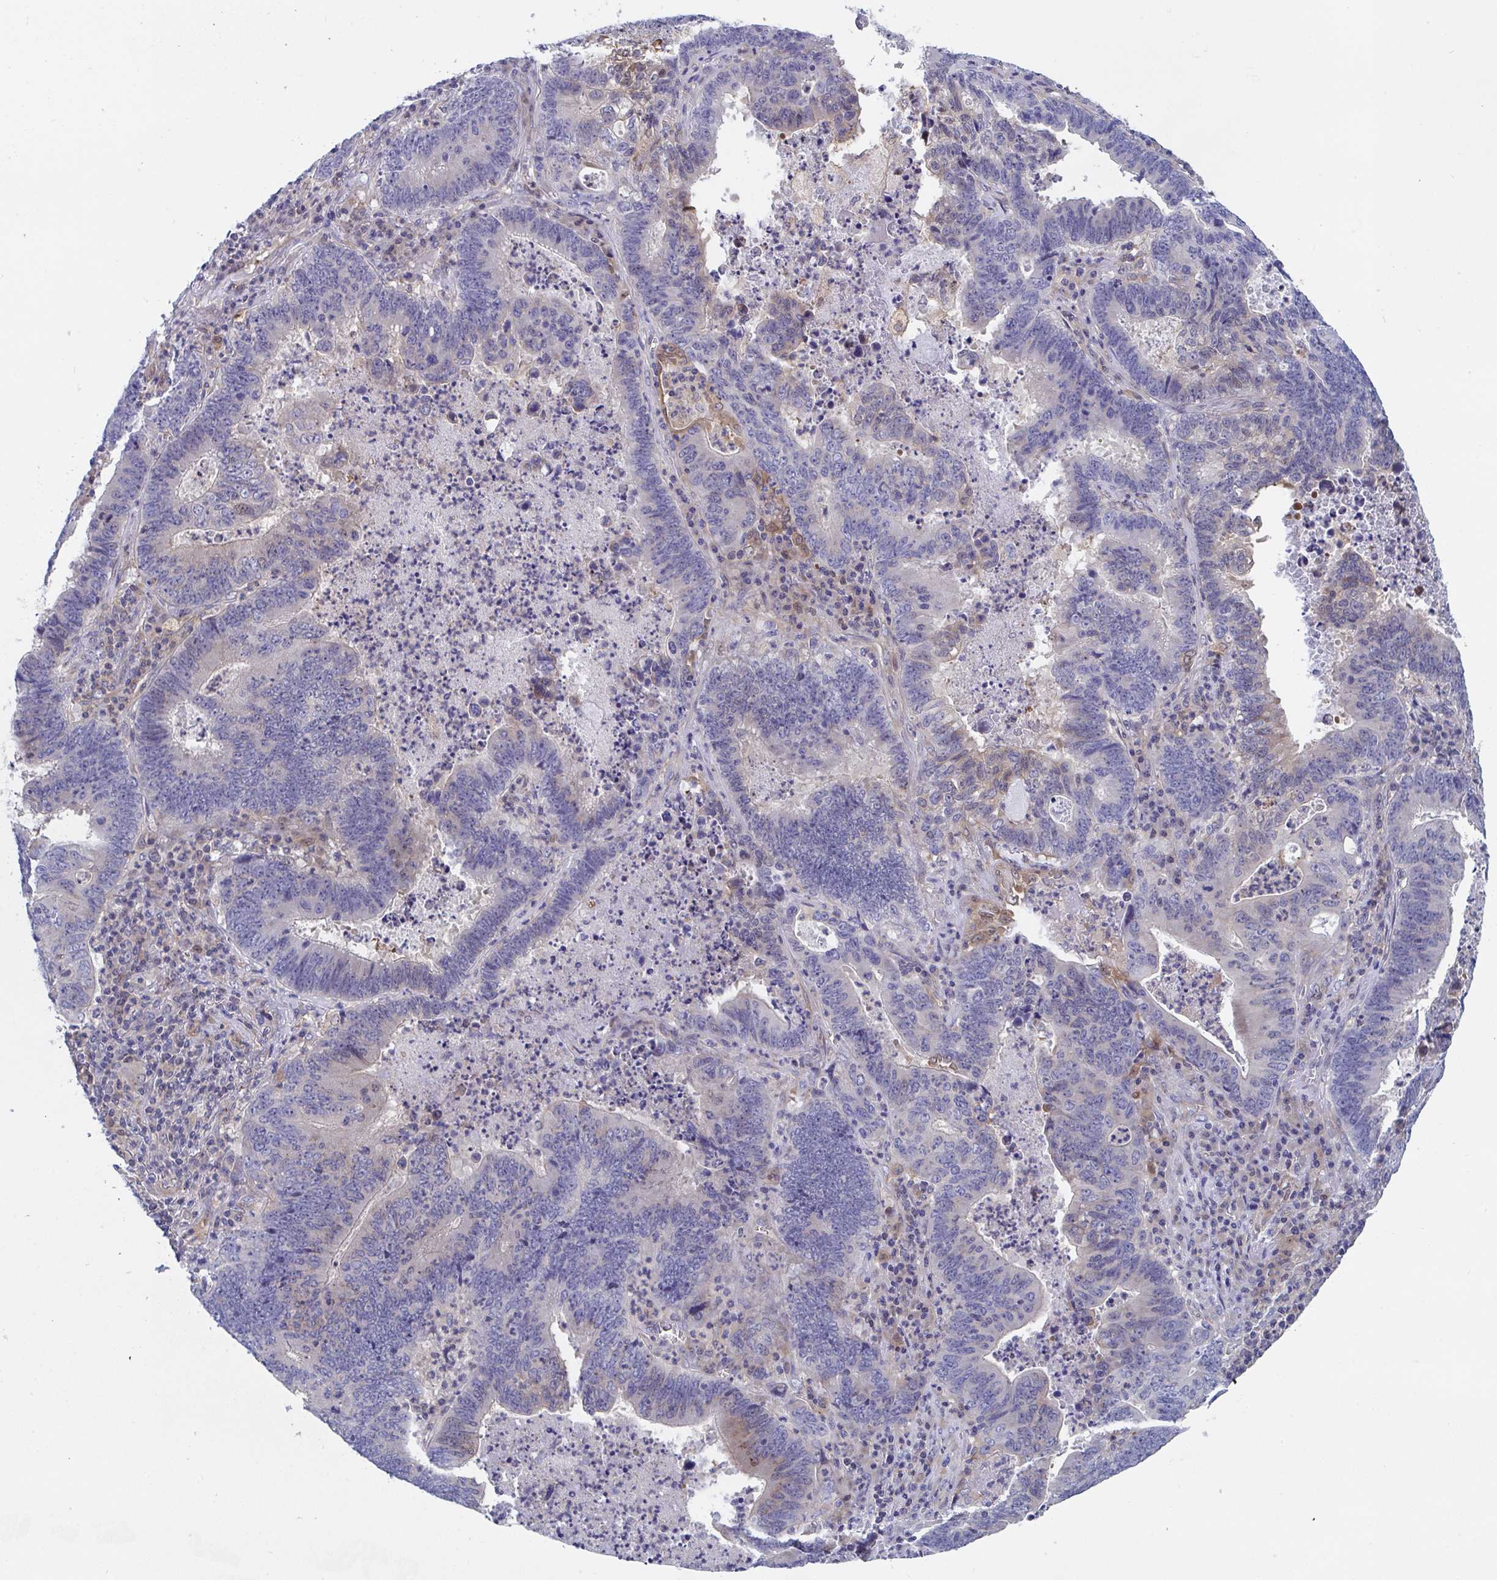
{"staining": {"intensity": "negative", "quantity": "none", "location": "none"}, "tissue": "lung cancer", "cell_type": "Tumor cells", "image_type": "cancer", "snomed": [{"axis": "morphology", "description": "Aneuploidy"}, {"axis": "morphology", "description": "Adenocarcinoma, NOS"}, {"axis": "morphology", "description": "Adenocarcinoma primary or metastatic"}, {"axis": "topography", "description": "Lung"}], "caption": "Tumor cells are negative for protein expression in human lung cancer (adenocarcinoma).", "gene": "P2RX3", "patient": {"sex": "female", "age": 75}}